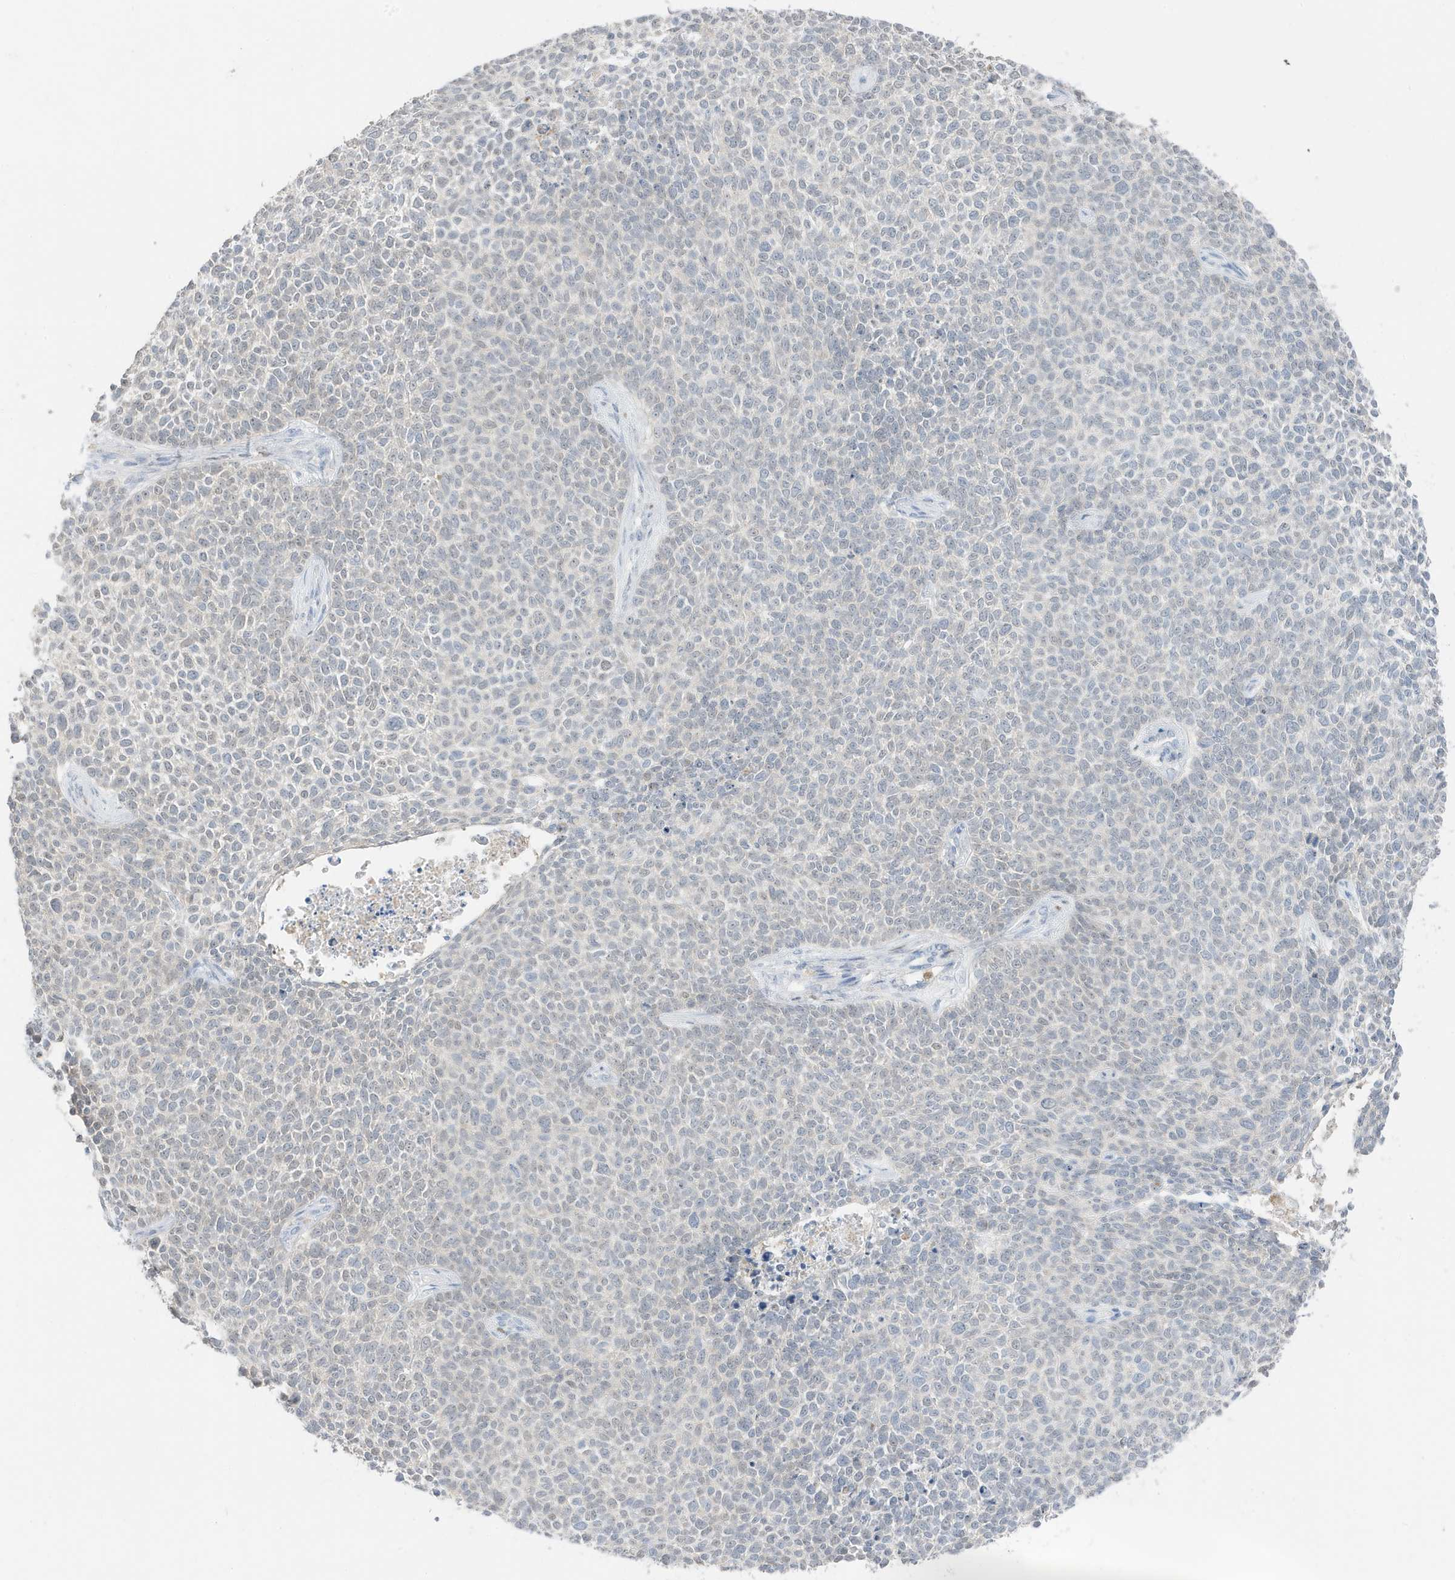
{"staining": {"intensity": "negative", "quantity": "none", "location": "none"}, "tissue": "skin cancer", "cell_type": "Tumor cells", "image_type": "cancer", "snomed": [{"axis": "morphology", "description": "Basal cell carcinoma"}, {"axis": "topography", "description": "Skin"}], "caption": "The immunohistochemistry image has no significant expression in tumor cells of skin cancer tissue. (DAB (3,3'-diaminobenzidine) IHC with hematoxylin counter stain).", "gene": "GCA", "patient": {"sex": "female", "age": 84}}